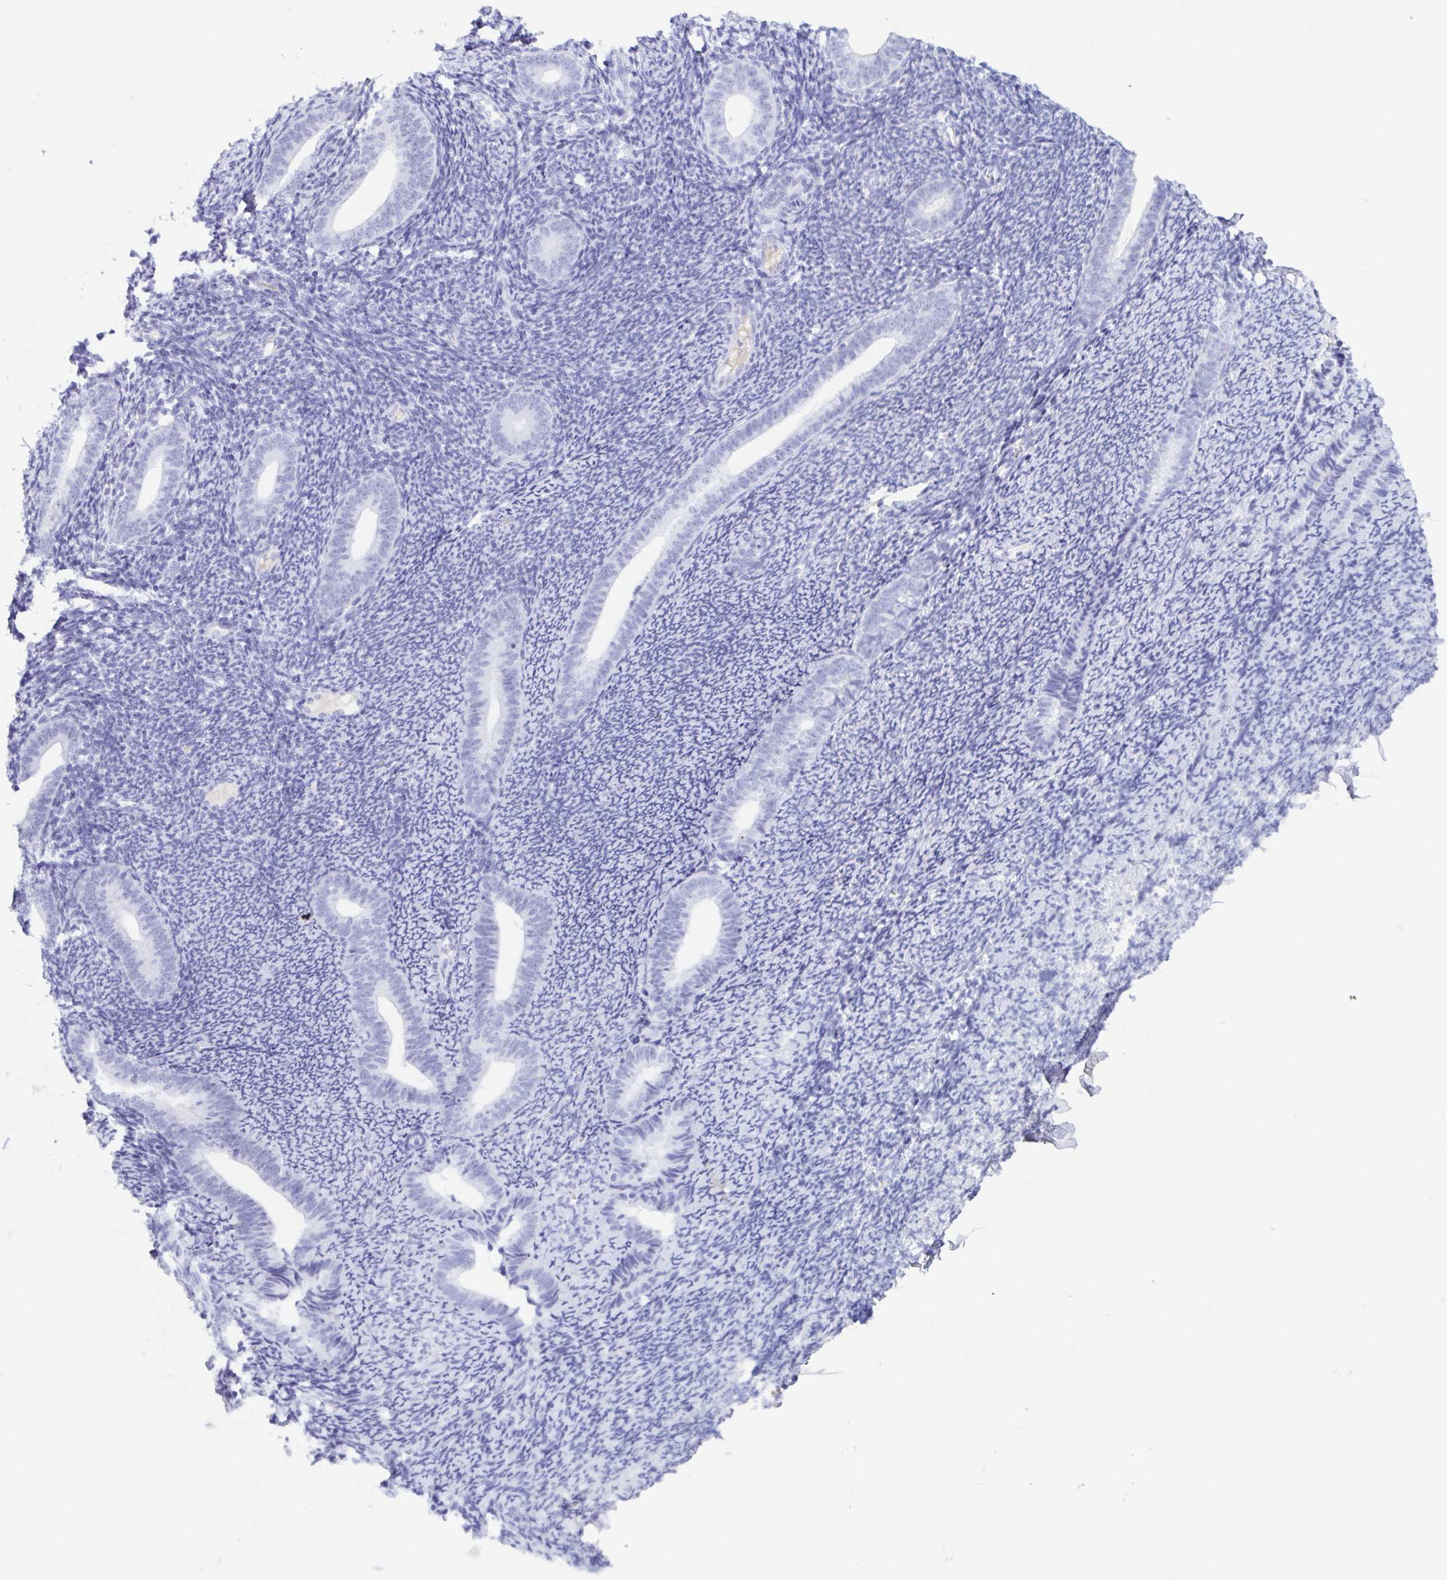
{"staining": {"intensity": "negative", "quantity": "none", "location": "none"}, "tissue": "endometrium", "cell_type": "Cells in endometrial stroma", "image_type": "normal", "snomed": [{"axis": "morphology", "description": "Normal tissue, NOS"}, {"axis": "topography", "description": "Endometrium"}], "caption": "DAB (3,3'-diaminobenzidine) immunohistochemical staining of normal endometrium displays no significant expression in cells in endometrial stroma.", "gene": "GKN1", "patient": {"sex": "female", "age": 39}}